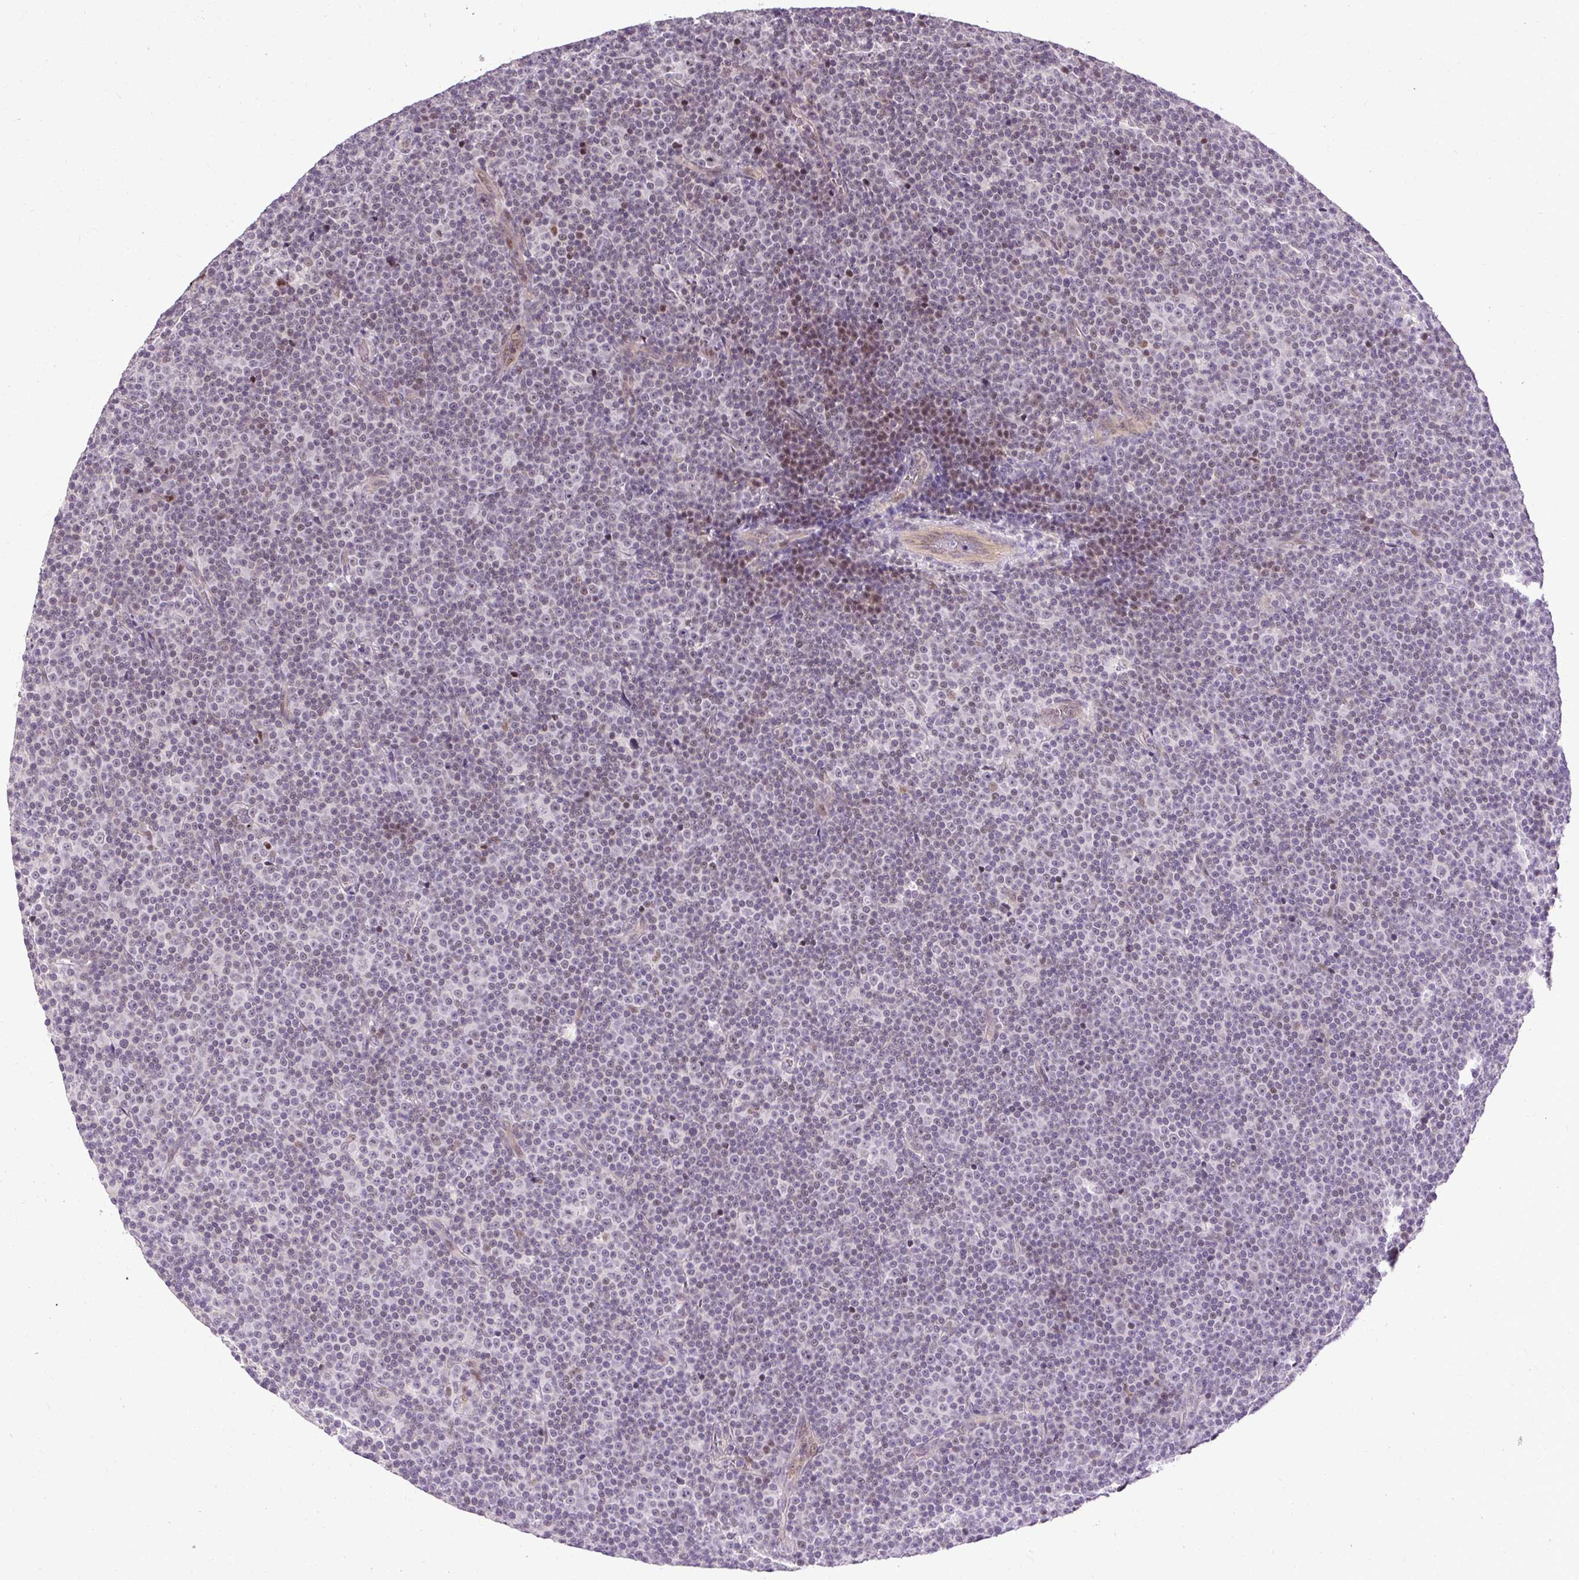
{"staining": {"intensity": "moderate", "quantity": "25%-75%", "location": "nuclear"}, "tissue": "lymphoma", "cell_type": "Tumor cells", "image_type": "cancer", "snomed": [{"axis": "morphology", "description": "Malignant lymphoma, non-Hodgkin's type, Low grade"}, {"axis": "topography", "description": "Lymph node"}], "caption": "Approximately 25%-75% of tumor cells in human lymphoma demonstrate moderate nuclear protein staining as visualized by brown immunohistochemical staining.", "gene": "ARHGEF18", "patient": {"sex": "female", "age": 67}}